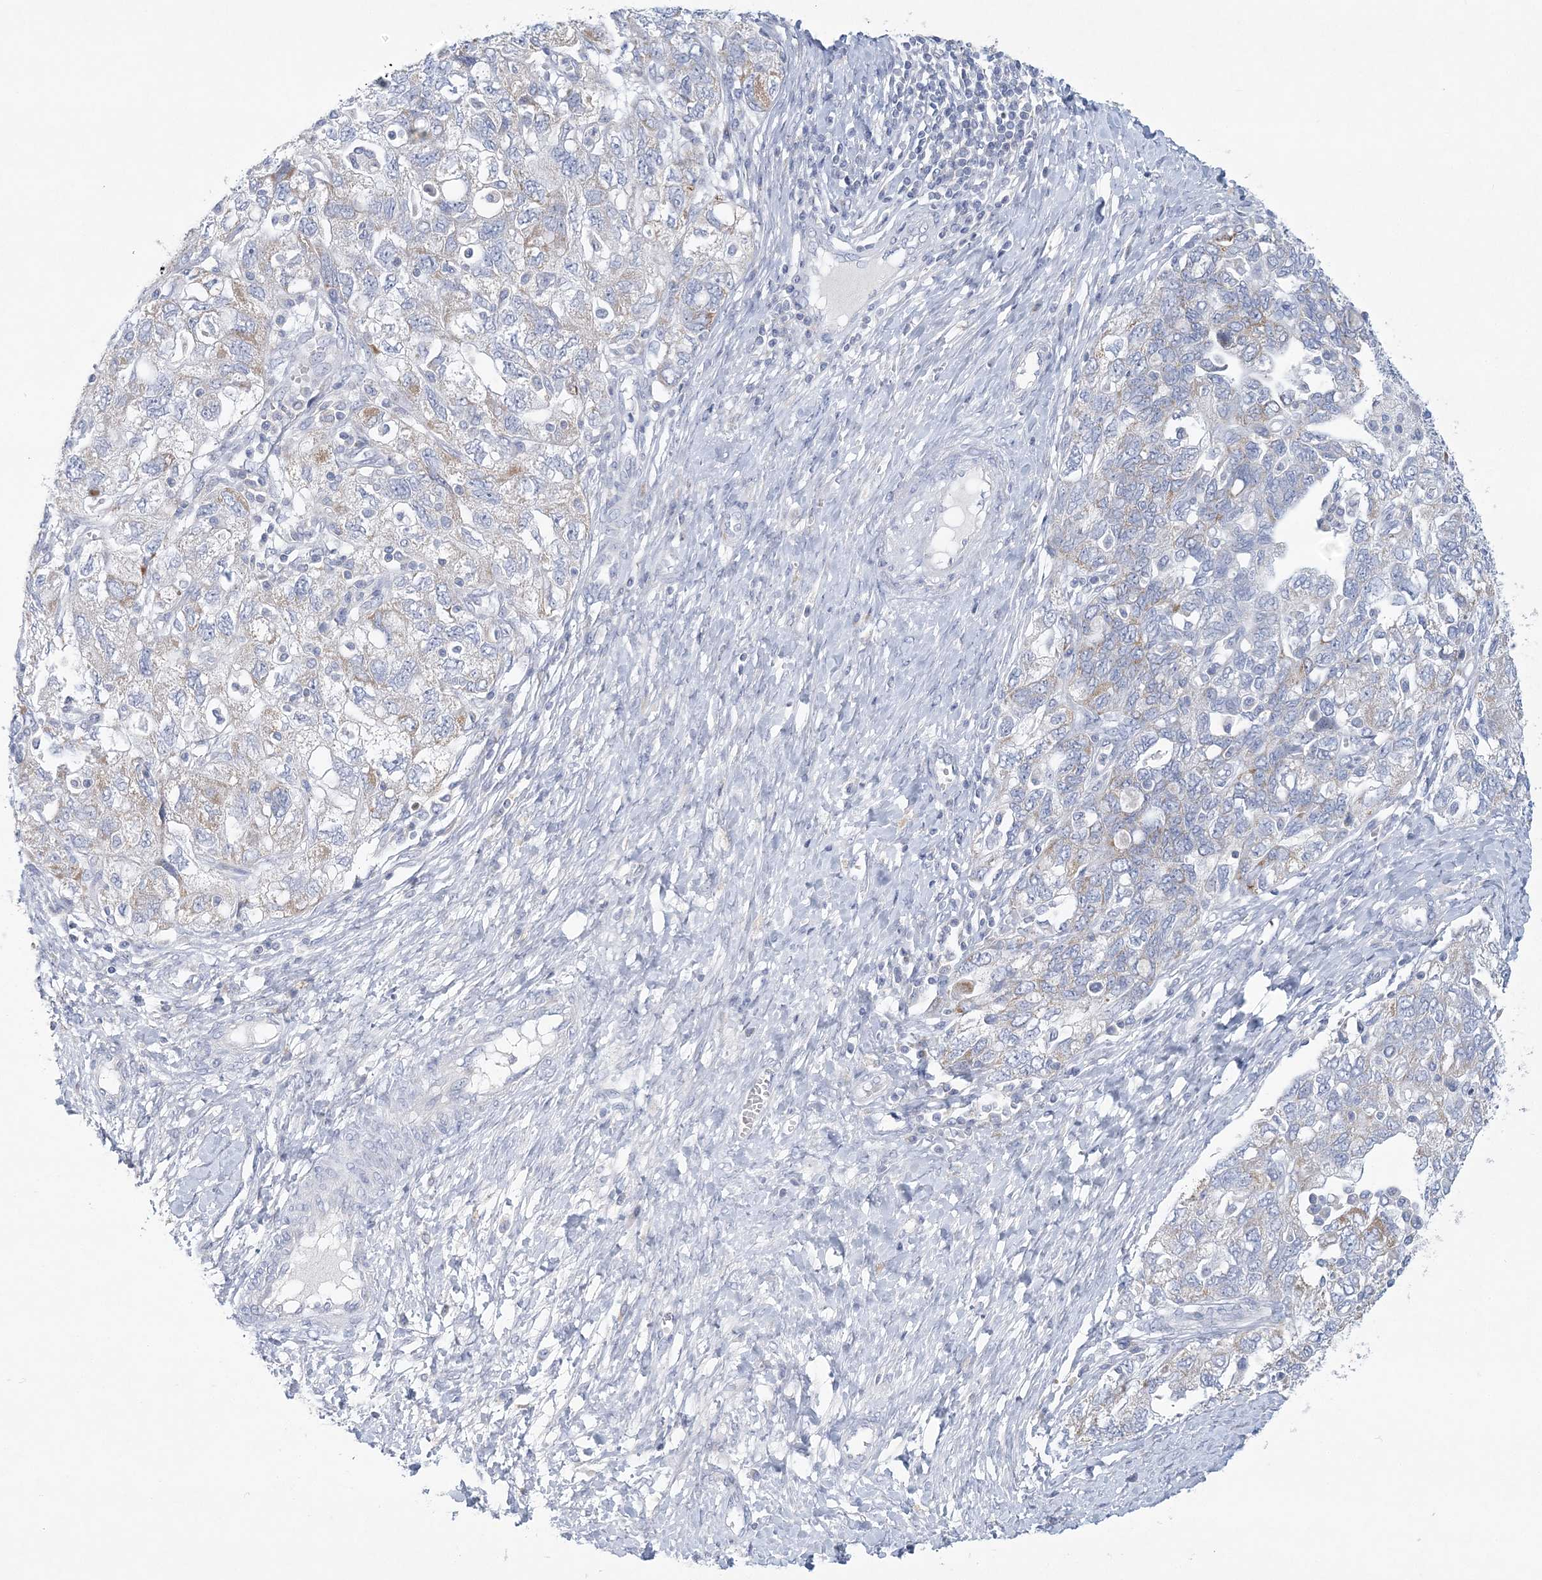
{"staining": {"intensity": "negative", "quantity": "none", "location": "none"}, "tissue": "ovarian cancer", "cell_type": "Tumor cells", "image_type": "cancer", "snomed": [{"axis": "morphology", "description": "Carcinoma, NOS"}, {"axis": "morphology", "description": "Cystadenocarcinoma, serous, NOS"}, {"axis": "topography", "description": "Ovary"}], "caption": "There is no significant positivity in tumor cells of ovarian cancer (serous cystadenocarcinoma).", "gene": "NIPAL1", "patient": {"sex": "female", "age": 69}}